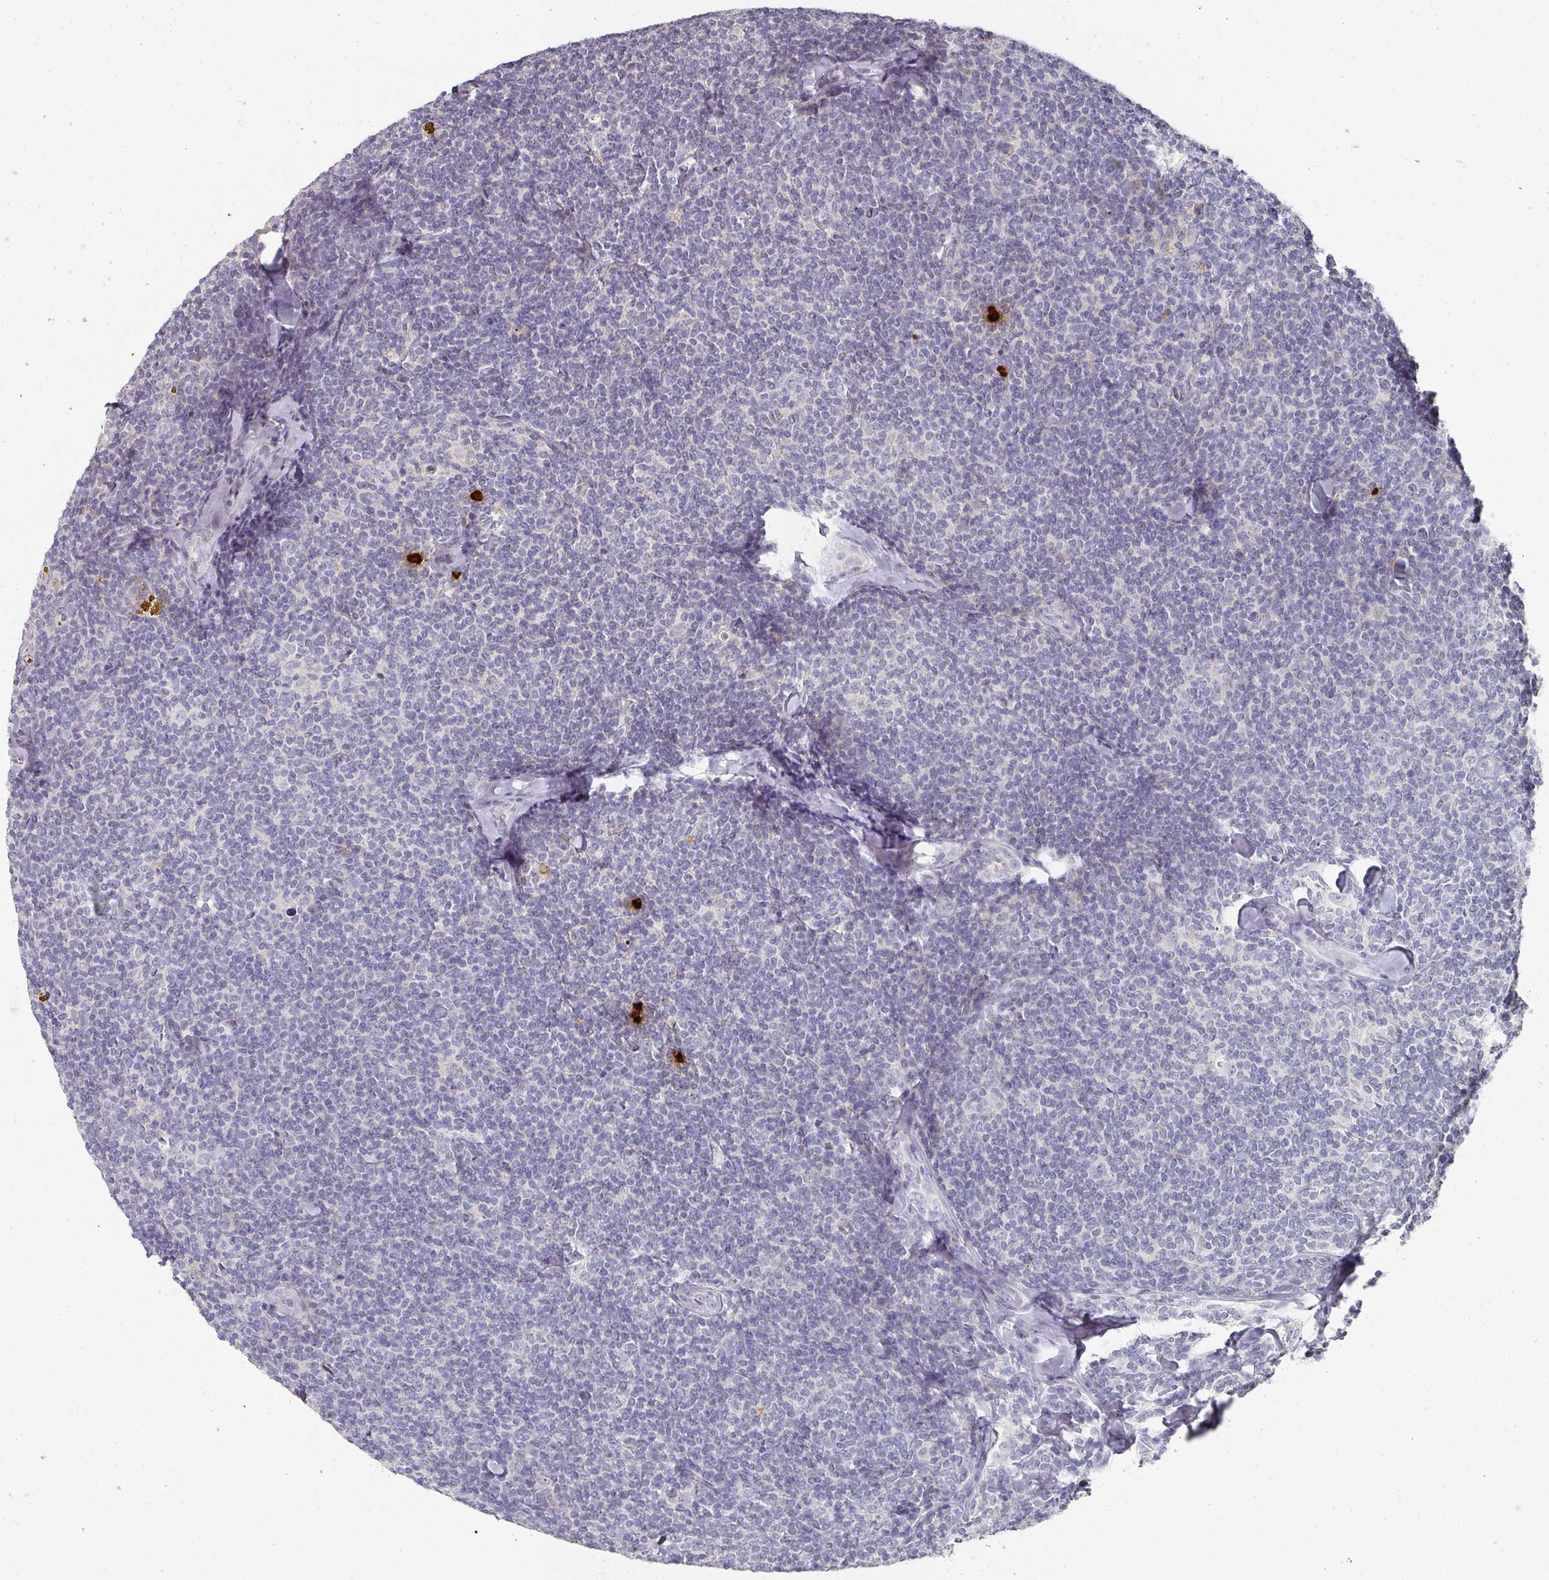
{"staining": {"intensity": "negative", "quantity": "none", "location": "none"}, "tissue": "lymphoma", "cell_type": "Tumor cells", "image_type": "cancer", "snomed": [{"axis": "morphology", "description": "Malignant lymphoma, non-Hodgkin's type, Low grade"}, {"axis": "topography", "description": "Lymph node"}], "caption": "An IHC histopathology image of lymphoma is shown. There is no staining in tumor cells of lymphoma.", "gene": "CAMP", "patient": {"sex": "female", "age": 56}}